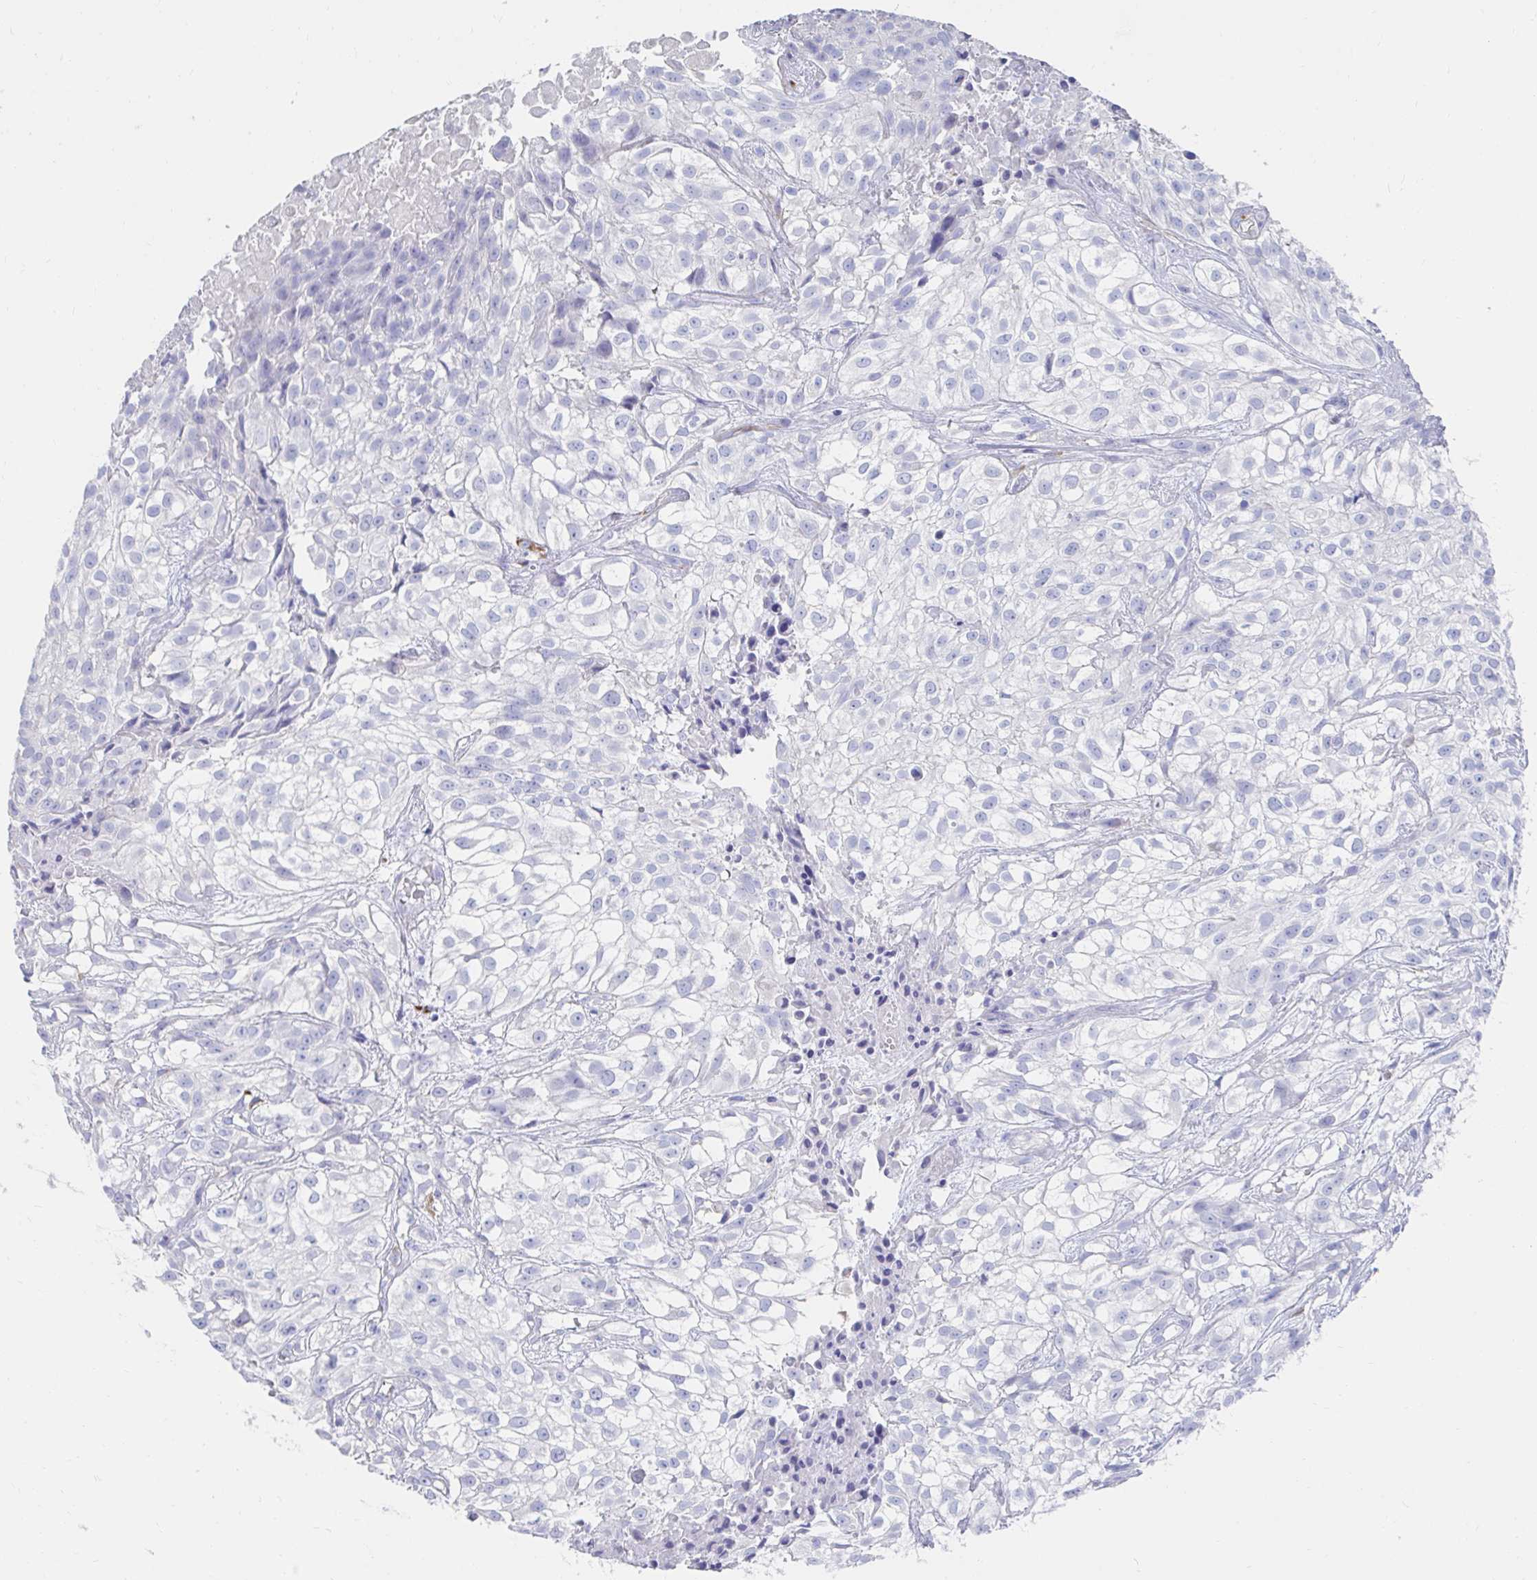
{"staining": {"intensity": "negative", "quantity": "none", "location": "none"}, "tissue": "urothelial cancer", "cell_type": "Tumor cells", "image_type": "cancer", "snomed": [{"axis": "morphology", "description": "Urothelial carcinoma, High grade"}, {"axis": "topography", "description": "Urinary bladder"}], "caption": "Urothelial cancer stained for a protein using immunohistochemistry exhibits no staining tumor cells.", "gene": "LAMC3", "patient": {"sex": "male", "age": 56}}